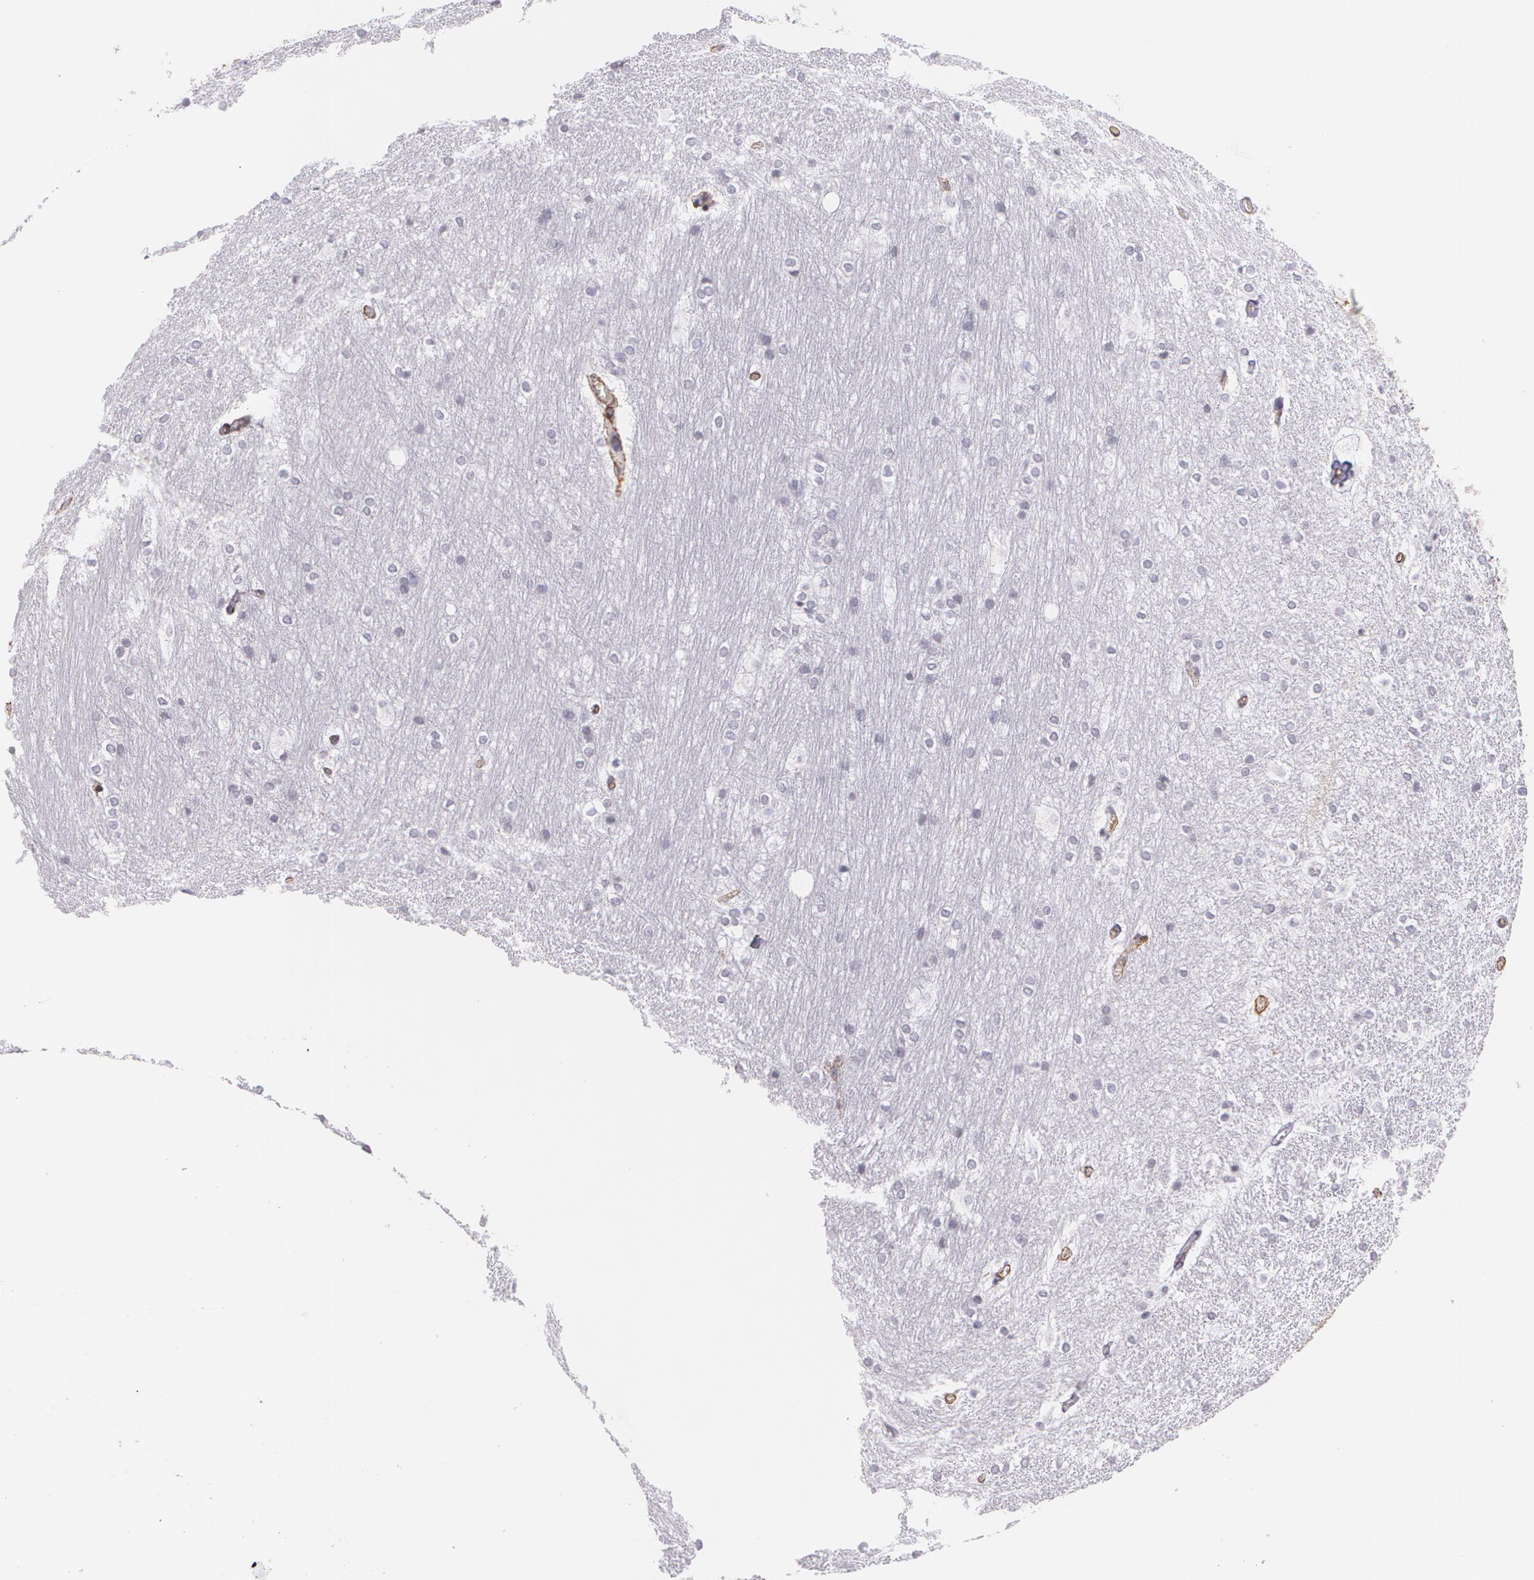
{"staining": {"intensity": "negative", "quantity": "none", "location": "none"}, "tissue": "hippocampus", "cell_type": "Glial cells", "image_type": "normal", "snomed": [{"axis": "morphology", "description": "Normal tissue, NOS"}, {"axis": "topography", "description": "Hippocampus"}], "caption": "DAB (3,3'-diaminobenzidine) immunohistochemical staining of benign hippocampus shows no significant positivity in glial cells. Brightfield microscopy of immunohistochemistry stained with DAB (3,3'-diaminobenzidine) (brown) and hematoxylin (blue), captured at high magnification.", "gene": "VAMP1", "patient": {"sex": "female", "age": 19}}